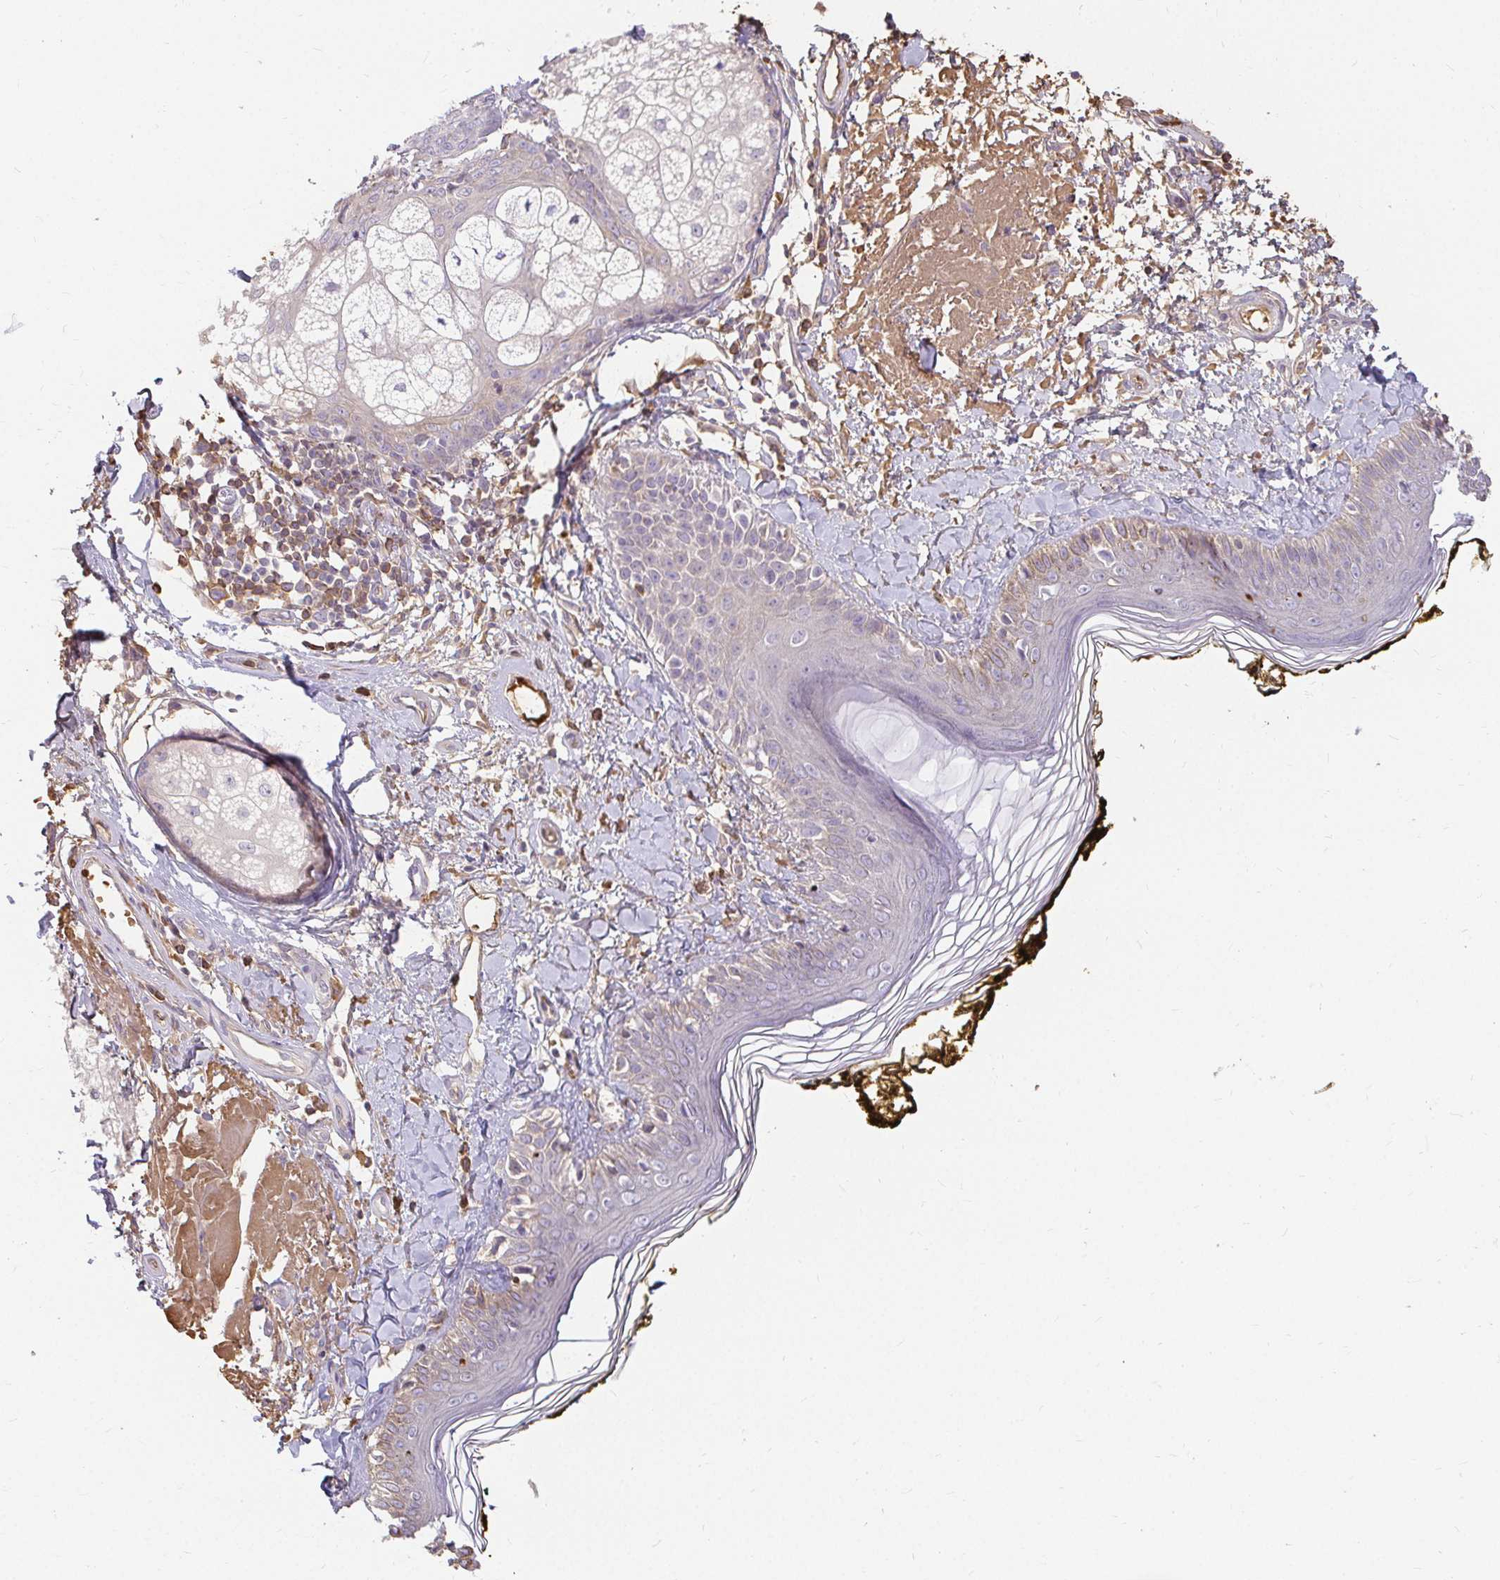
{"staining": {"intensity": "weak", "quantity": "25%-75%", "location": "cytoplasmic/membranous"}, "tissue": "skin", "cell_type": "Fibroblasts", "image_type": "normal", "snomed": [{"axis": "morphology", "description": "Normal tissue, NOS"}, {"axis": "topography", "description": "Skin"}], "caption": "Immunohistochemical staining of benign human skin shows weak cytoplasmic/membranous protein expression in about 25%-75% of fibroblasts.", "gene": "LOXL4", "patient": {"sex": "male", "age": 76}}